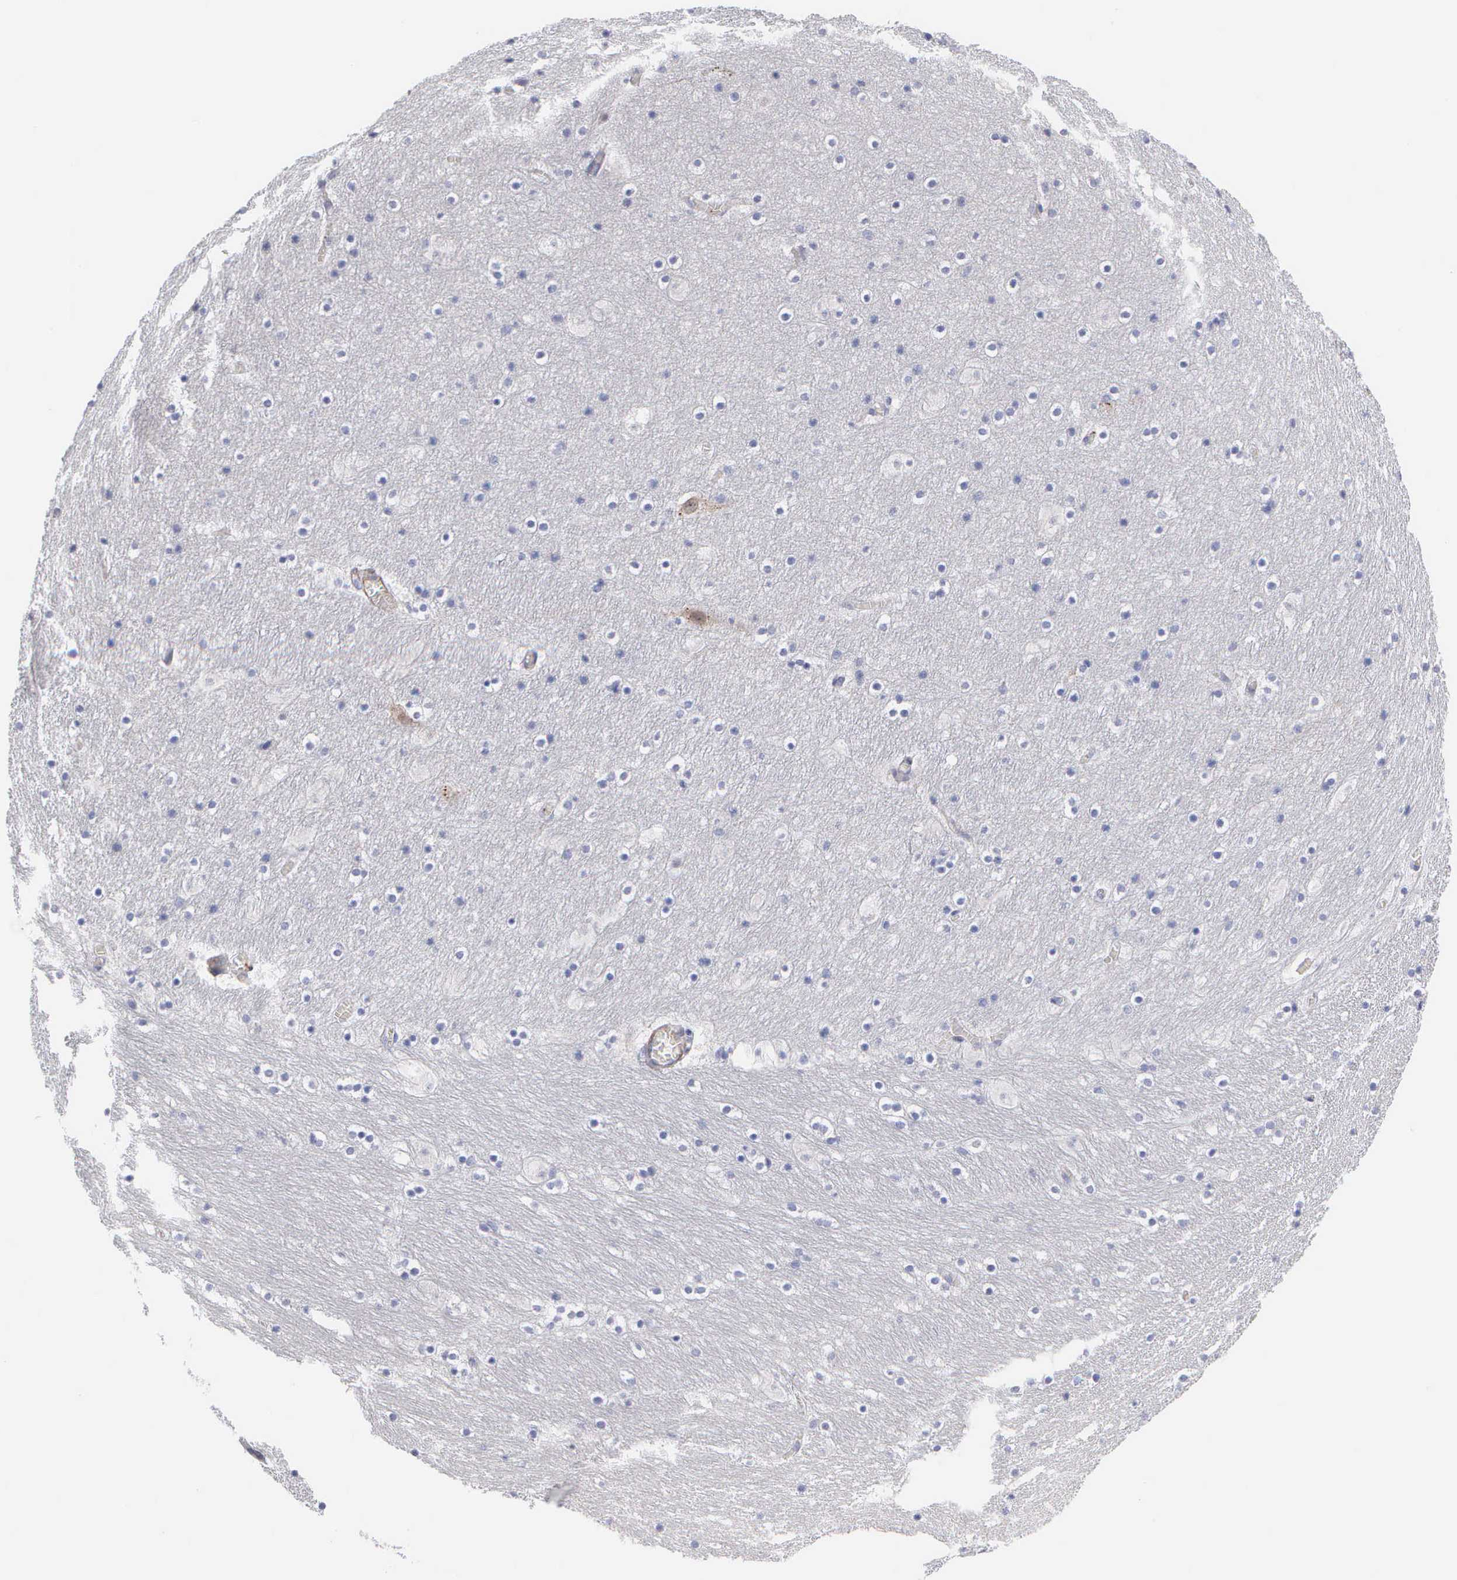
{"staining": {"intensity": "negative", "quantity": "none", "location": "none"}, "tissue": "hippocampus", "cell_type": "Glial cells", "image_type": "normal", "snomed": [{"axis": "morphology", "description": "Normal tissue, NOS"}, {"axis": "topography", "description": "Hippocampus"}], "caption": "Protein analysis of unremarkable hippocampus exhibits no significant expression in glial cells.", "gene": "ELFN2", "patient": {"sex": "male", "age": 45}}